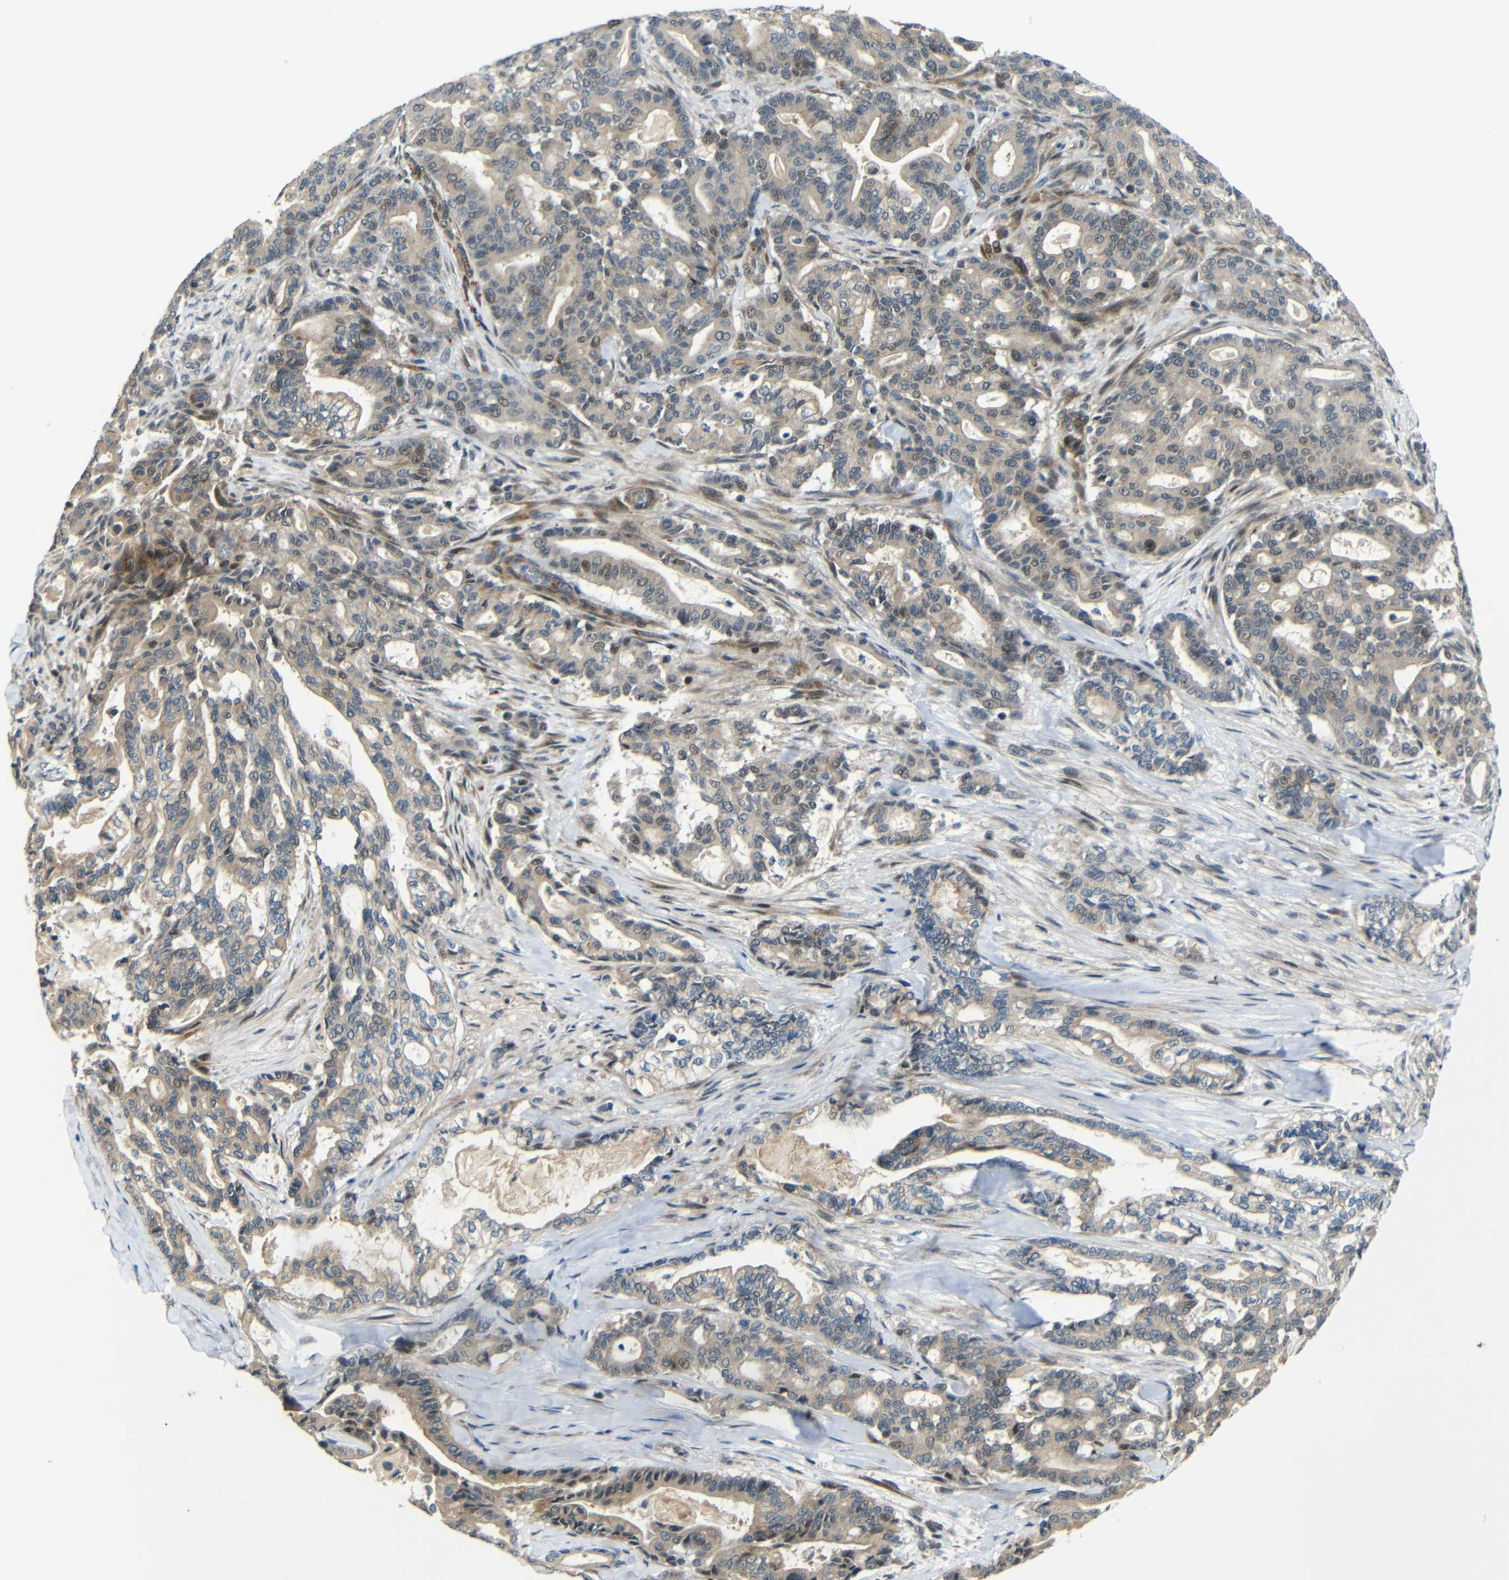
{"staining": {"intensity": "moderate", "quantity": ">75%", "location": "cytoplasmic/membranous"}, "tissue": "pancreatic cancer", "cell_type": "Tumor cells", "image_type": "cancer", "snomed": [{"axis": "morphology", "description": "Adenocarcinoma, NOS"}, {"axis": "topography", "description": "Pancreas"}], "caption": "This photomicrograph demonstrates pancreatic cancer (adenocarcinoma) stained with immunohistochemistry to label a protein in brown. The cytoplasmic/membranous of tumor cells show moderate positivity for the protein. Nuclei are counter-stained blue.", "gene": "SYDE1", "patient": {"sex": "male", "age": 63}}